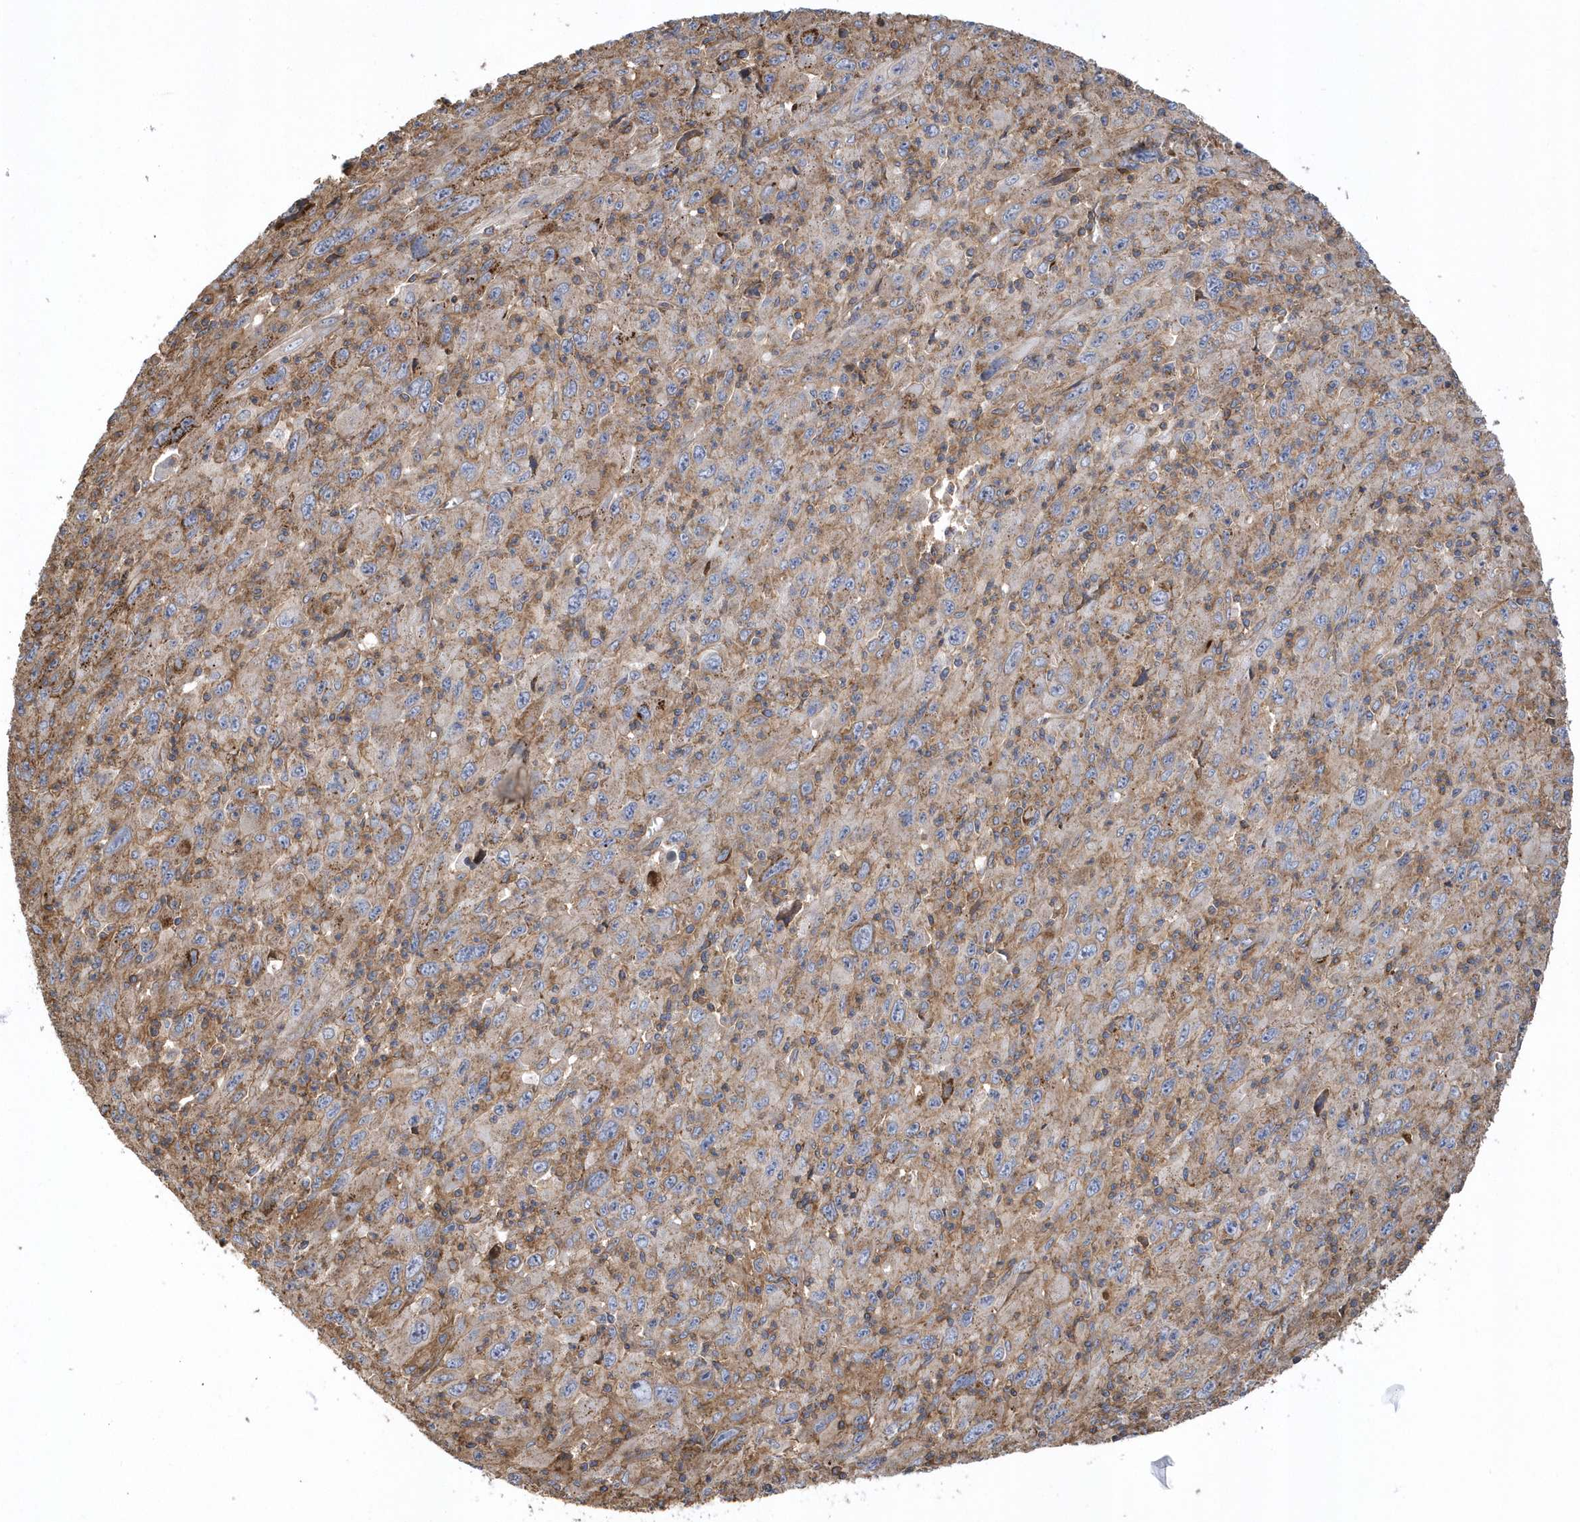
{"staining": {"intensity": "negative", "quantity": "none", "location": "none"}, "tissue": "melanoma", "cell_type": "Tumor cells", "image_type": "cancer", "snomed": [{"axis": "morphology", "description": "Malignant melanoma, Metastatic site"}, {"axis": "topography", "description": "Skin"}], "caption": "An IHC photomicrograph of melanoma is shown. There is no staining in tumor cells of melanoma. (DAB (3,3'-diaminobenzidine) immunohistochemistry, high magnification).", "gene": "TRAIP", "patient": {"sex": "female", "age": 56}}